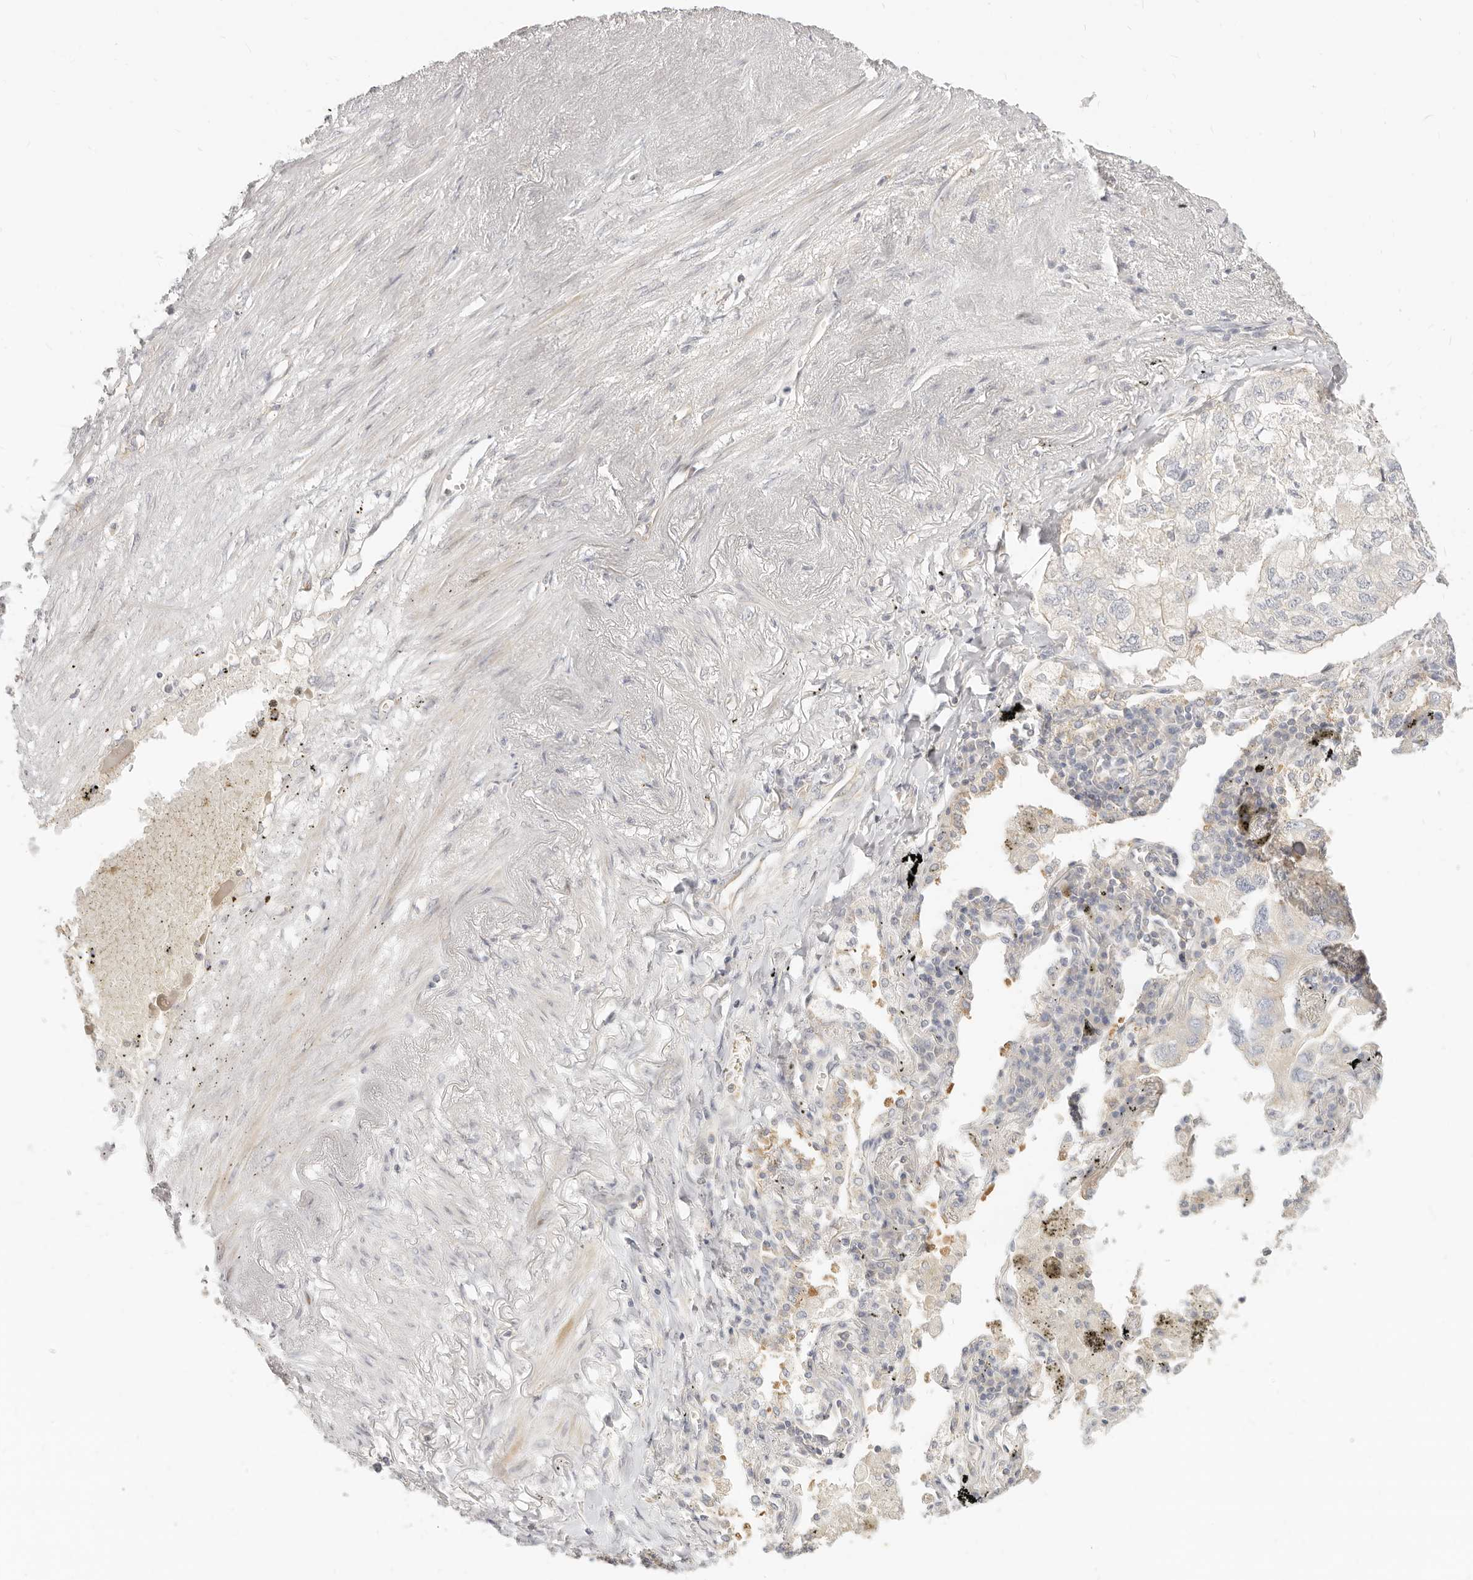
{"staining": {"intensity": "negative", "quantity": "none", "location": "none"}, "tissue": "lung cancer", "cell_type": "Tumor cells", "image_type": "cancer", "snomed": [{"axis": "morphology", "description": "Adenocarcinoma, NOS"}, {"axis": "topography", "description": "Lung"}], "caption": "Immunohistochemical staining of human lung cancer reveals no significant positivity in tumor cells.", "gene": "LTB4R2", "patient": {"sex": "male", "age": 65}}